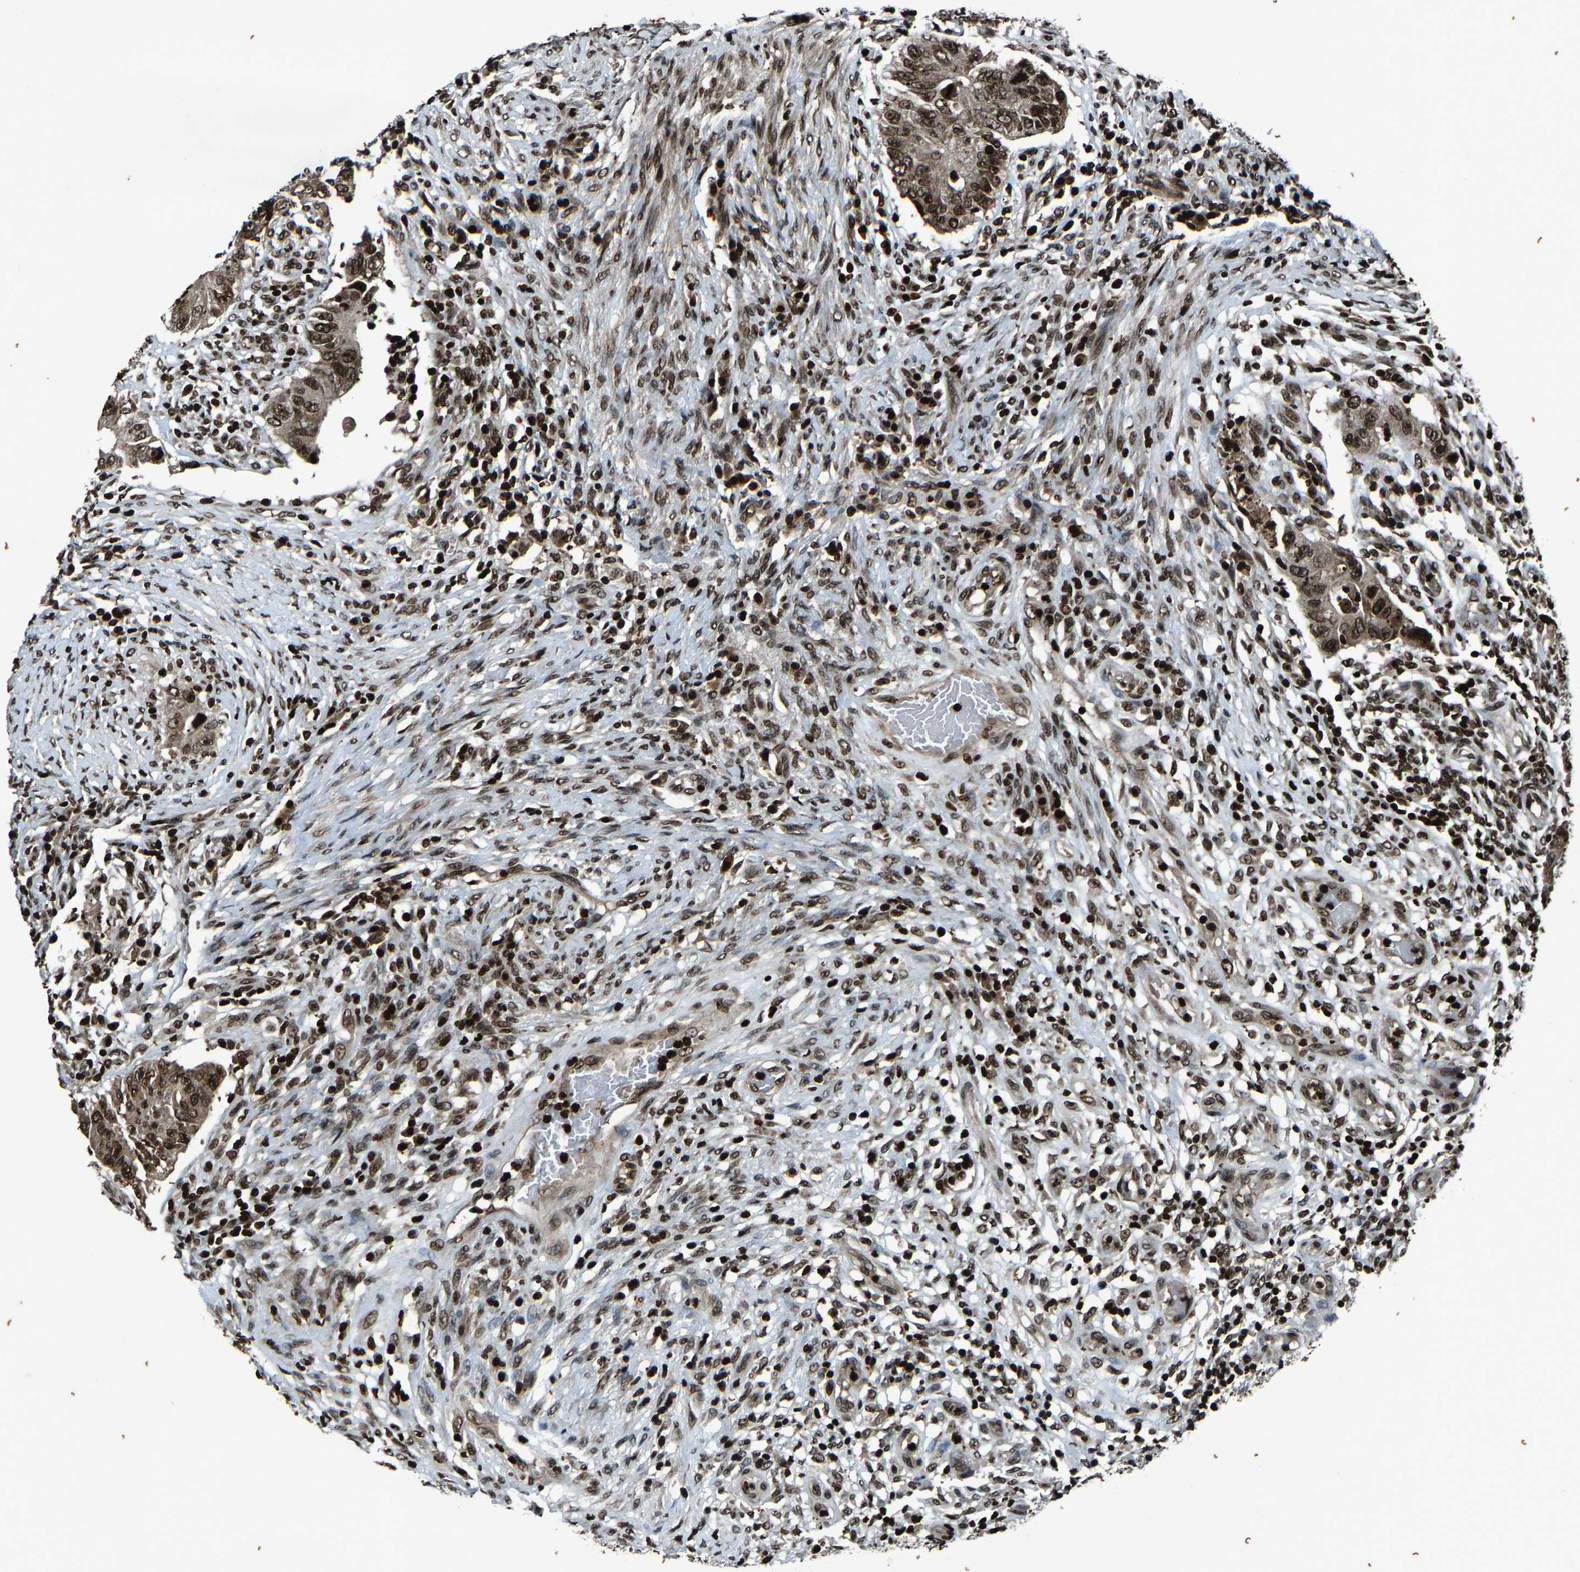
{"staining": {"intensity": "moderate", "quantity": ">75%", "location": "nuclear"}, "tissue": "colorectal cancer", "cell_type": "Tumor cells", "image_type": "cancer", "snomed": [{"axis": "morphology", "description": "Adenocarcinoma, NOS"}, {"axis": "topography", "description": "Rectum"}], "caption": "Colorectal cancer (adenocarcinoma) stained with a protein marker exhibits moderate staining in tumor cells.", "gene": "H4C1", "patient": {"sex": "female", "age": 71}}